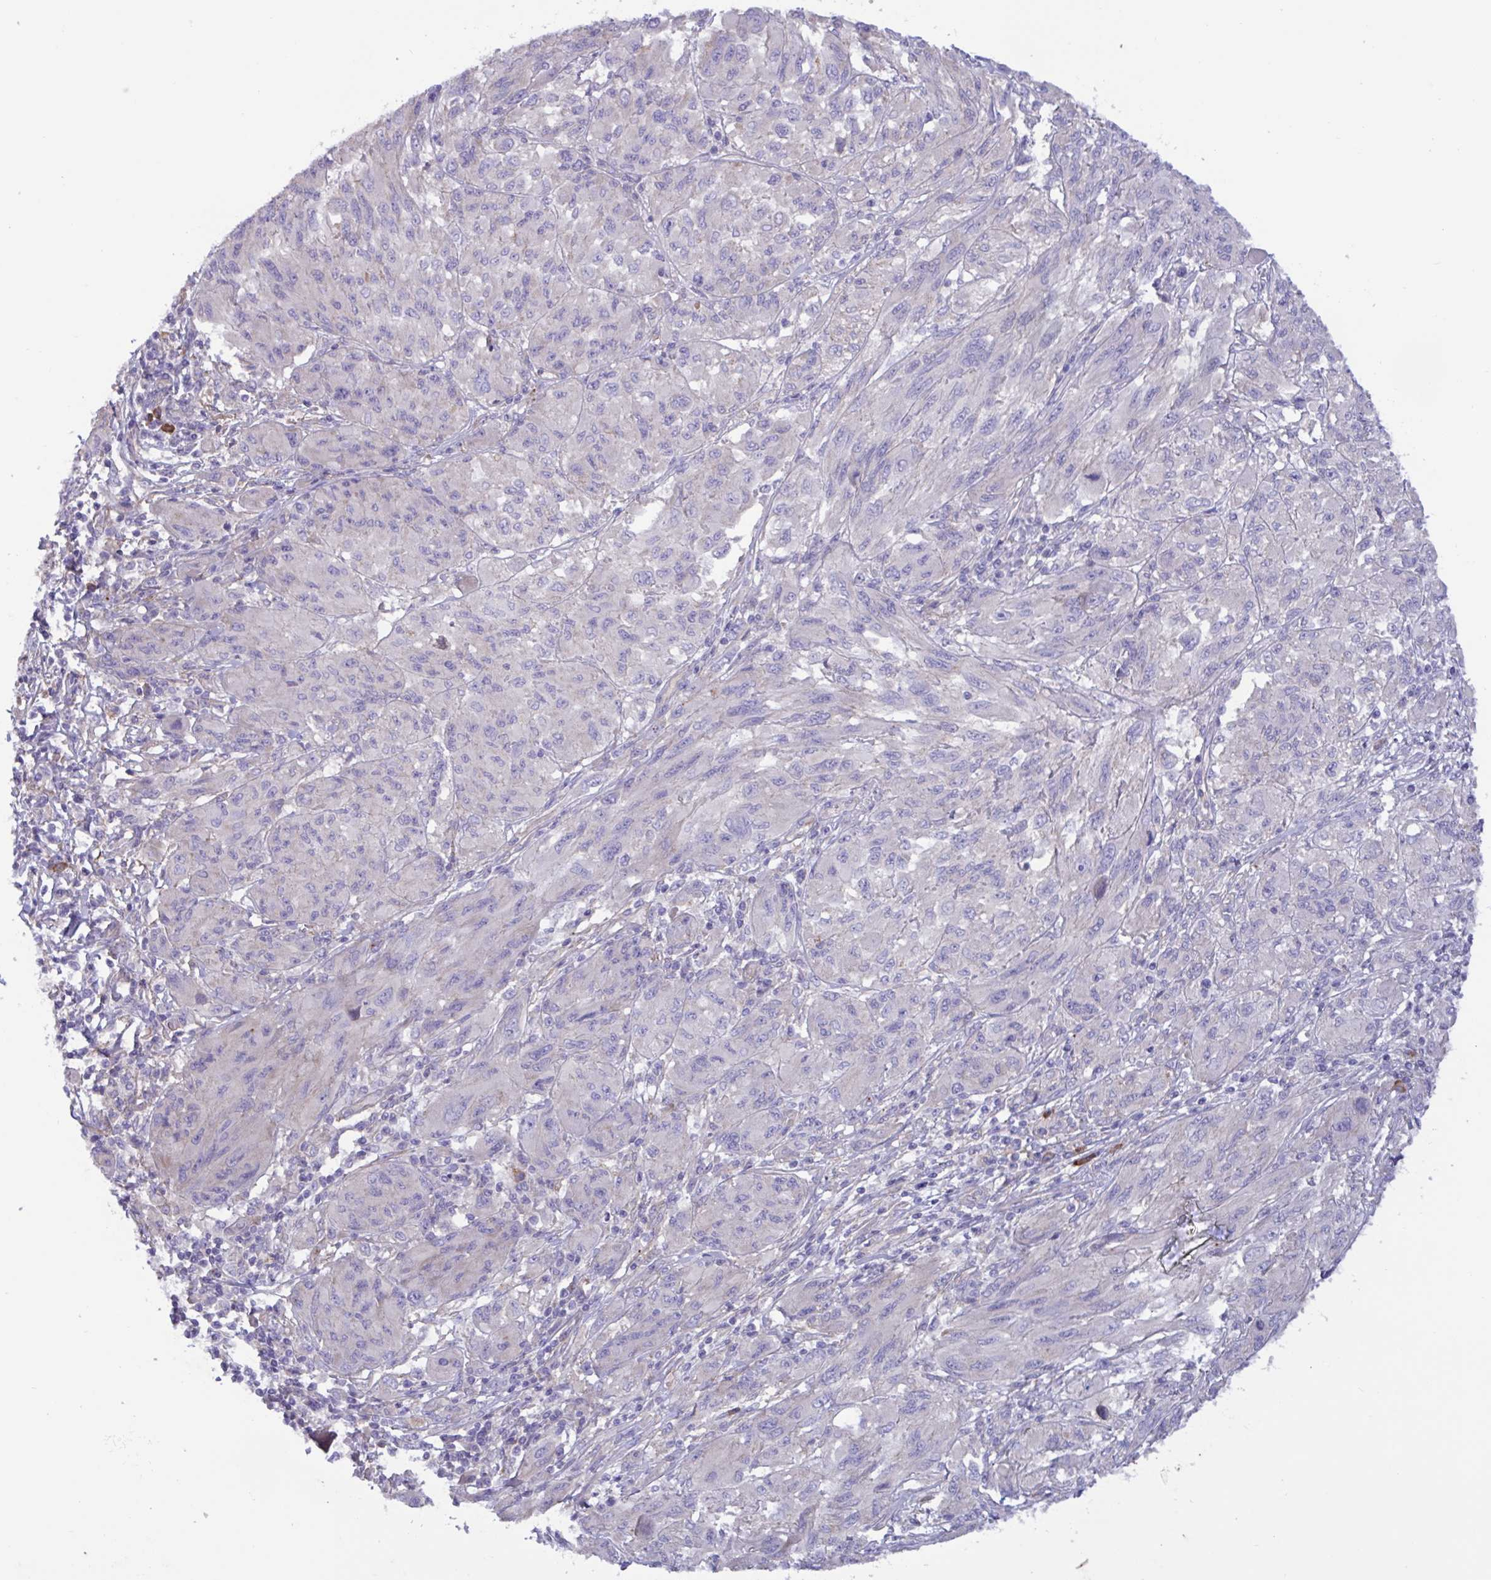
{"staining": {"intensity": "negative", "quantity": "none", "location": "none"}, "tissue": "melanoma", "cell_type": "Tumor cells", "image_type": "cancer", "snomed": [{"axis": "morphology", "description": "Malignant melanoma, NOS"}, {"axis": "topography", "description": "Skin"}], "caption": "High magnification brightfield microscopy of melanoma stained with DAB (brown) and counterstained with hematoxylin (blue): tumor cells show no significant expression.", "gene": "SLC66A1", "patient": {"sex": "female", "age": 91}}